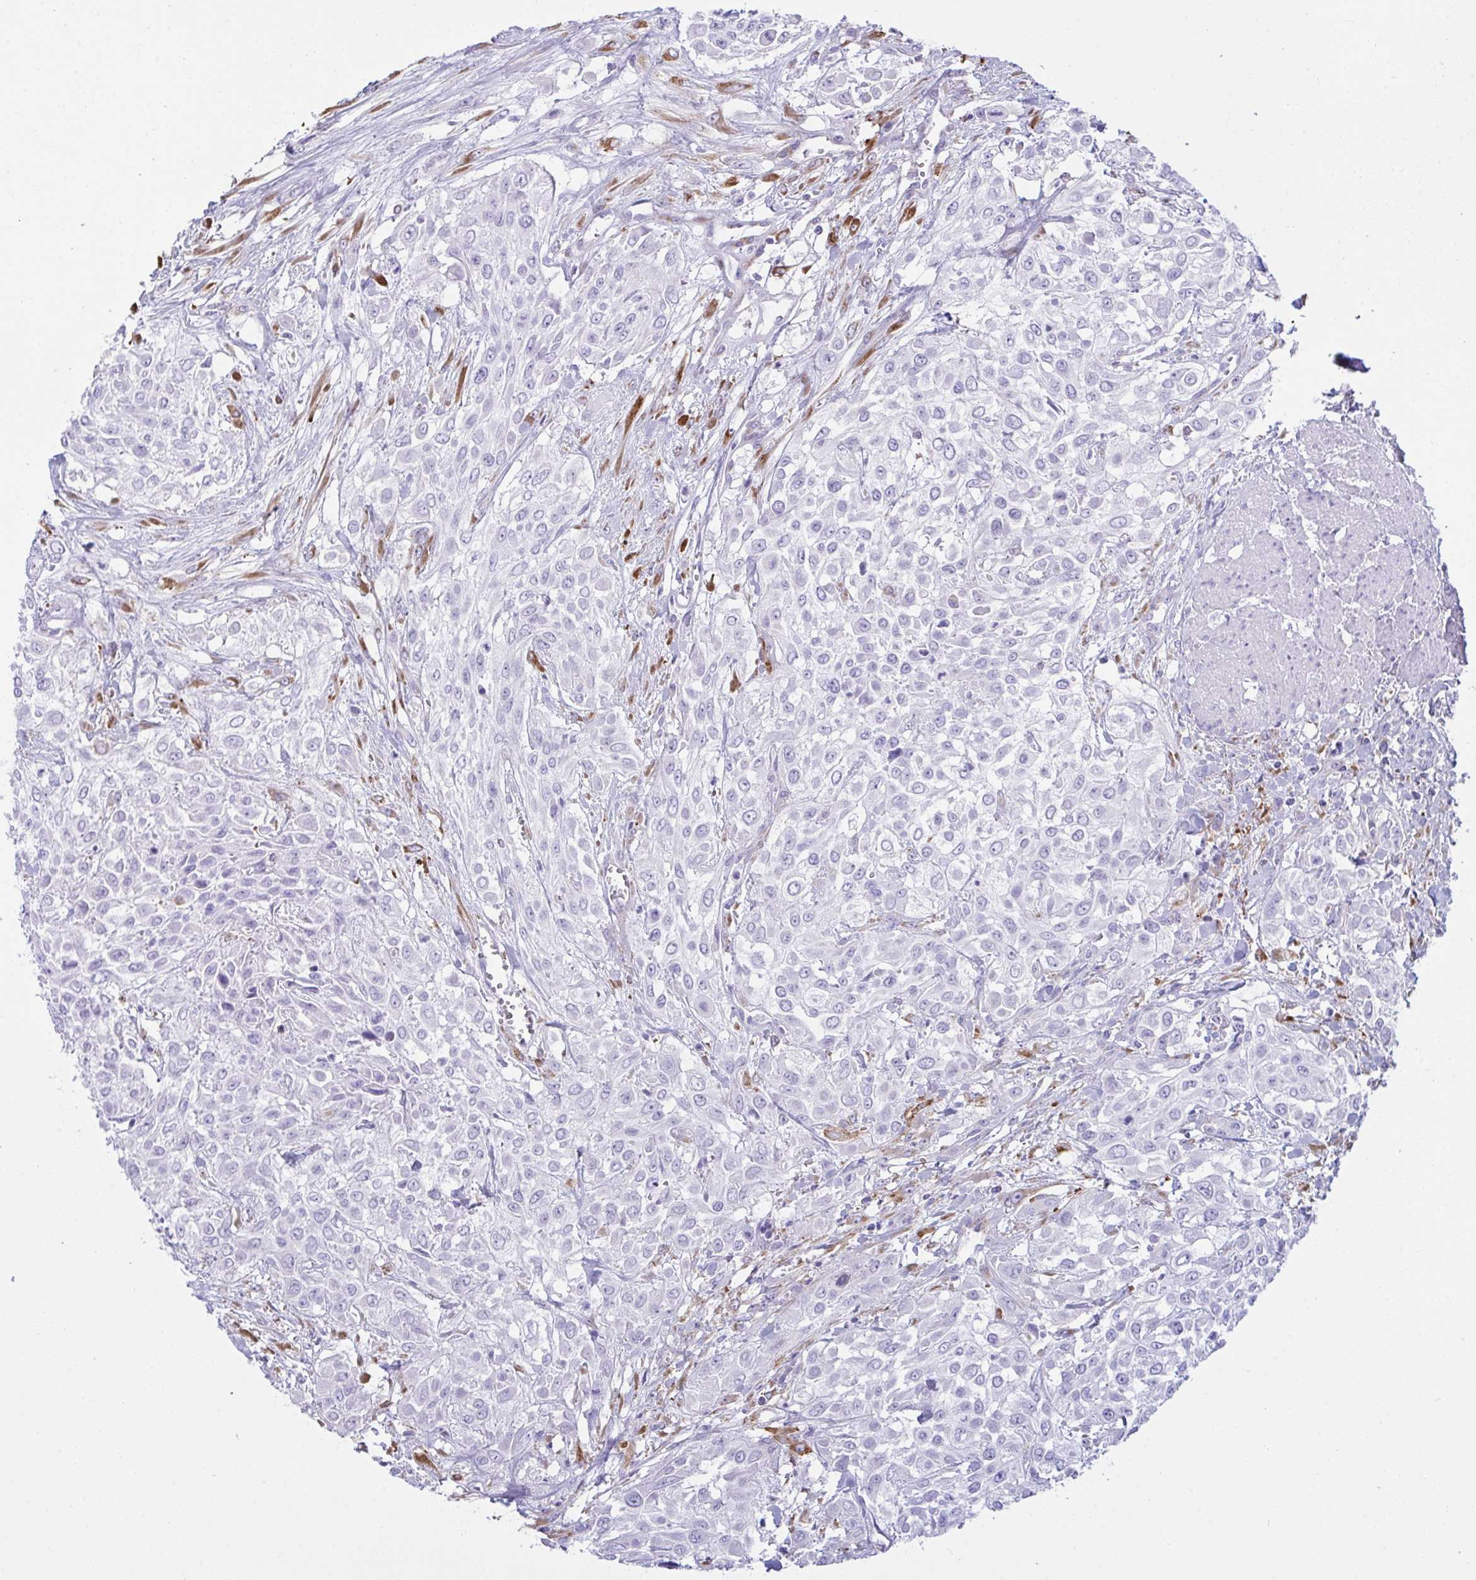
{"staining": {"intensity": "negative", "quantity": "none", "location": "none"}, "tissue": "urothelial cancer", "cell_type": "Tumor cells", "image_type": "cancer", "snomed": [{"axis": "morphology", "description": "Urothelial carcinoma, High grade"}, {"axis": "topography", "description": "Urinary bladder"}], "caption": "This is an immunohistochemistry (IHC) micrograph of human urothelial cancer. There is no staining in tumor cells.", "gene": "BBS1", "patient": {"sex": "male", "age": 57}}